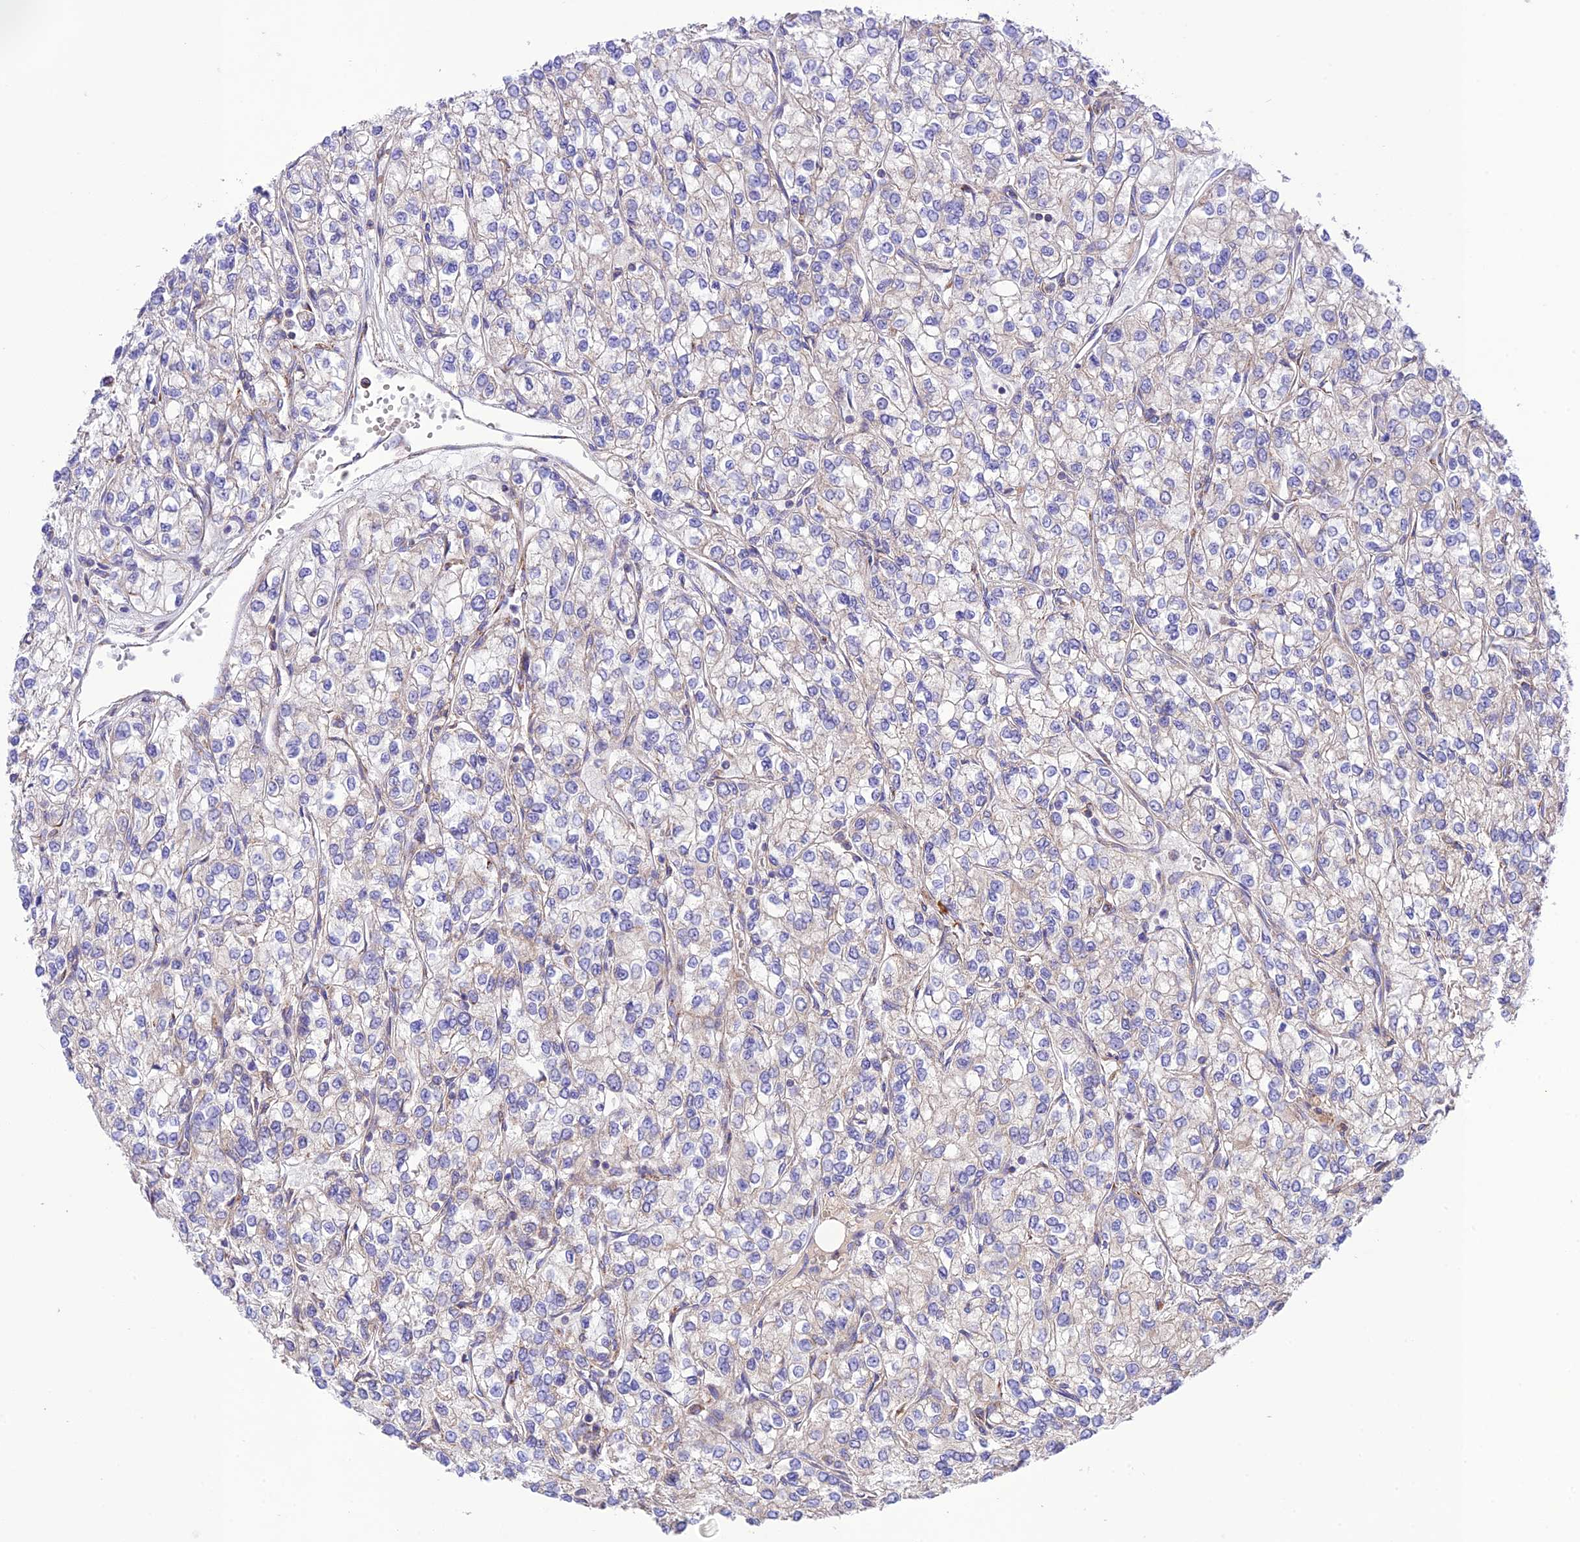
{"staining": {"intensity": "negative", "quantity": "none", "location": "none"}, "tissue": "renal cancer", "cell_type": "Tumor cells", "image_type": "cancer", "snomed": [{"axis": "morphology", "description": "Adenocarcinoma, NOS"}, {"axis": "topography", "description": "Kidney"}], "caption": "Tumor cells show no significant protein staining in renal cancer (adenocarcinoma).", "gene": "UAP1L1", "patient": {"sex": "male", "age": 80}}